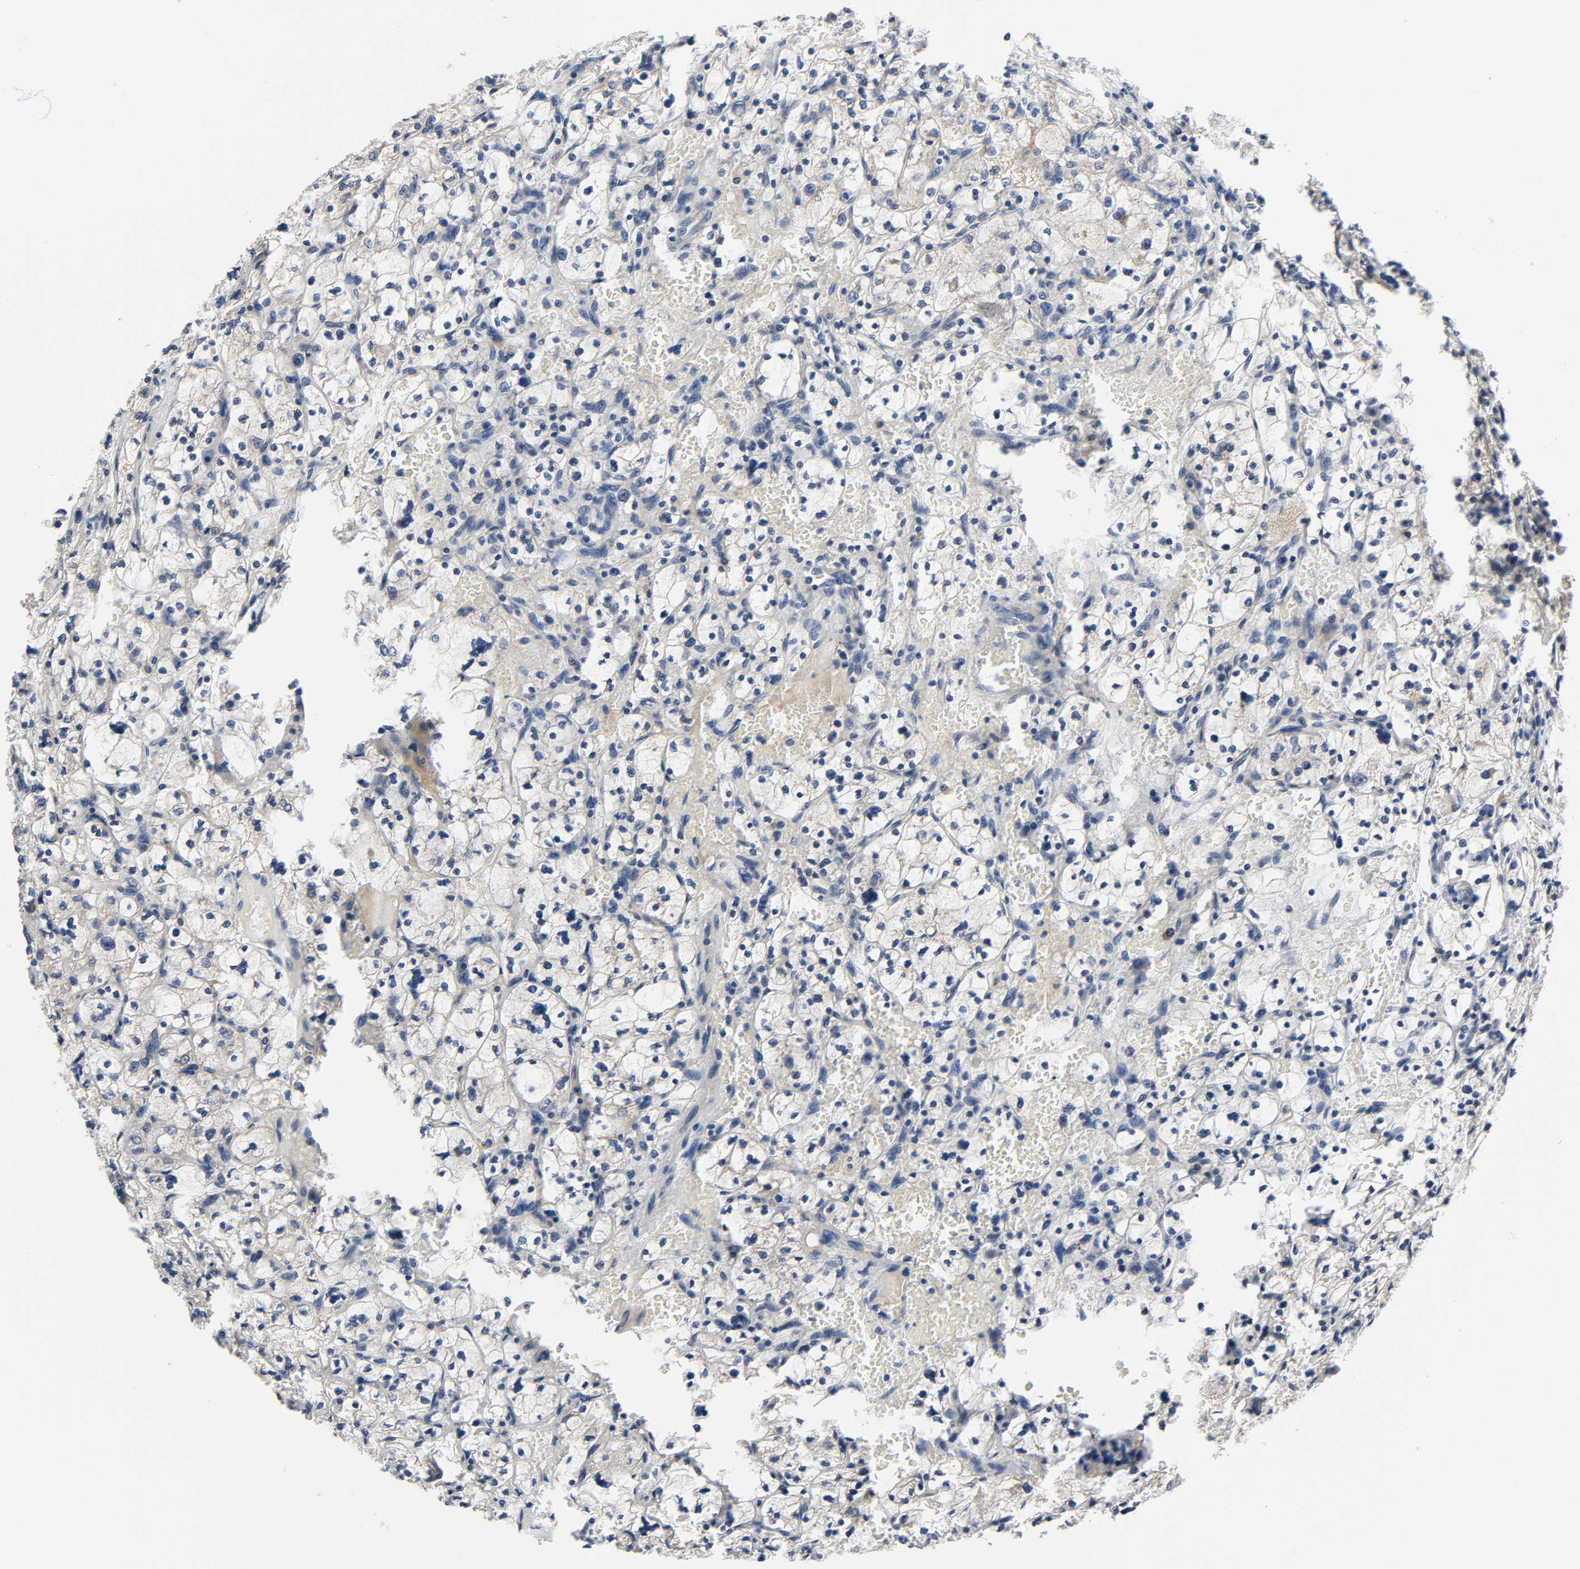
{"staining": {"intensity": "negative", "quantity": "none", "location": "none"}, "tissue": "renal cancer", "cell_type": "Tumor cells", "image_type": "cancer", "snomed": [{"axis": "morphology", "description": "Adenocarcinoma, NOS"}, {"axis": "topography", "description": "Kidney"}], "caption": "Tumor cells show no significant protein positivity in renal cancer.", "gene": "ARHGAP1", "patient": {"sex": "female", "age": 83}}